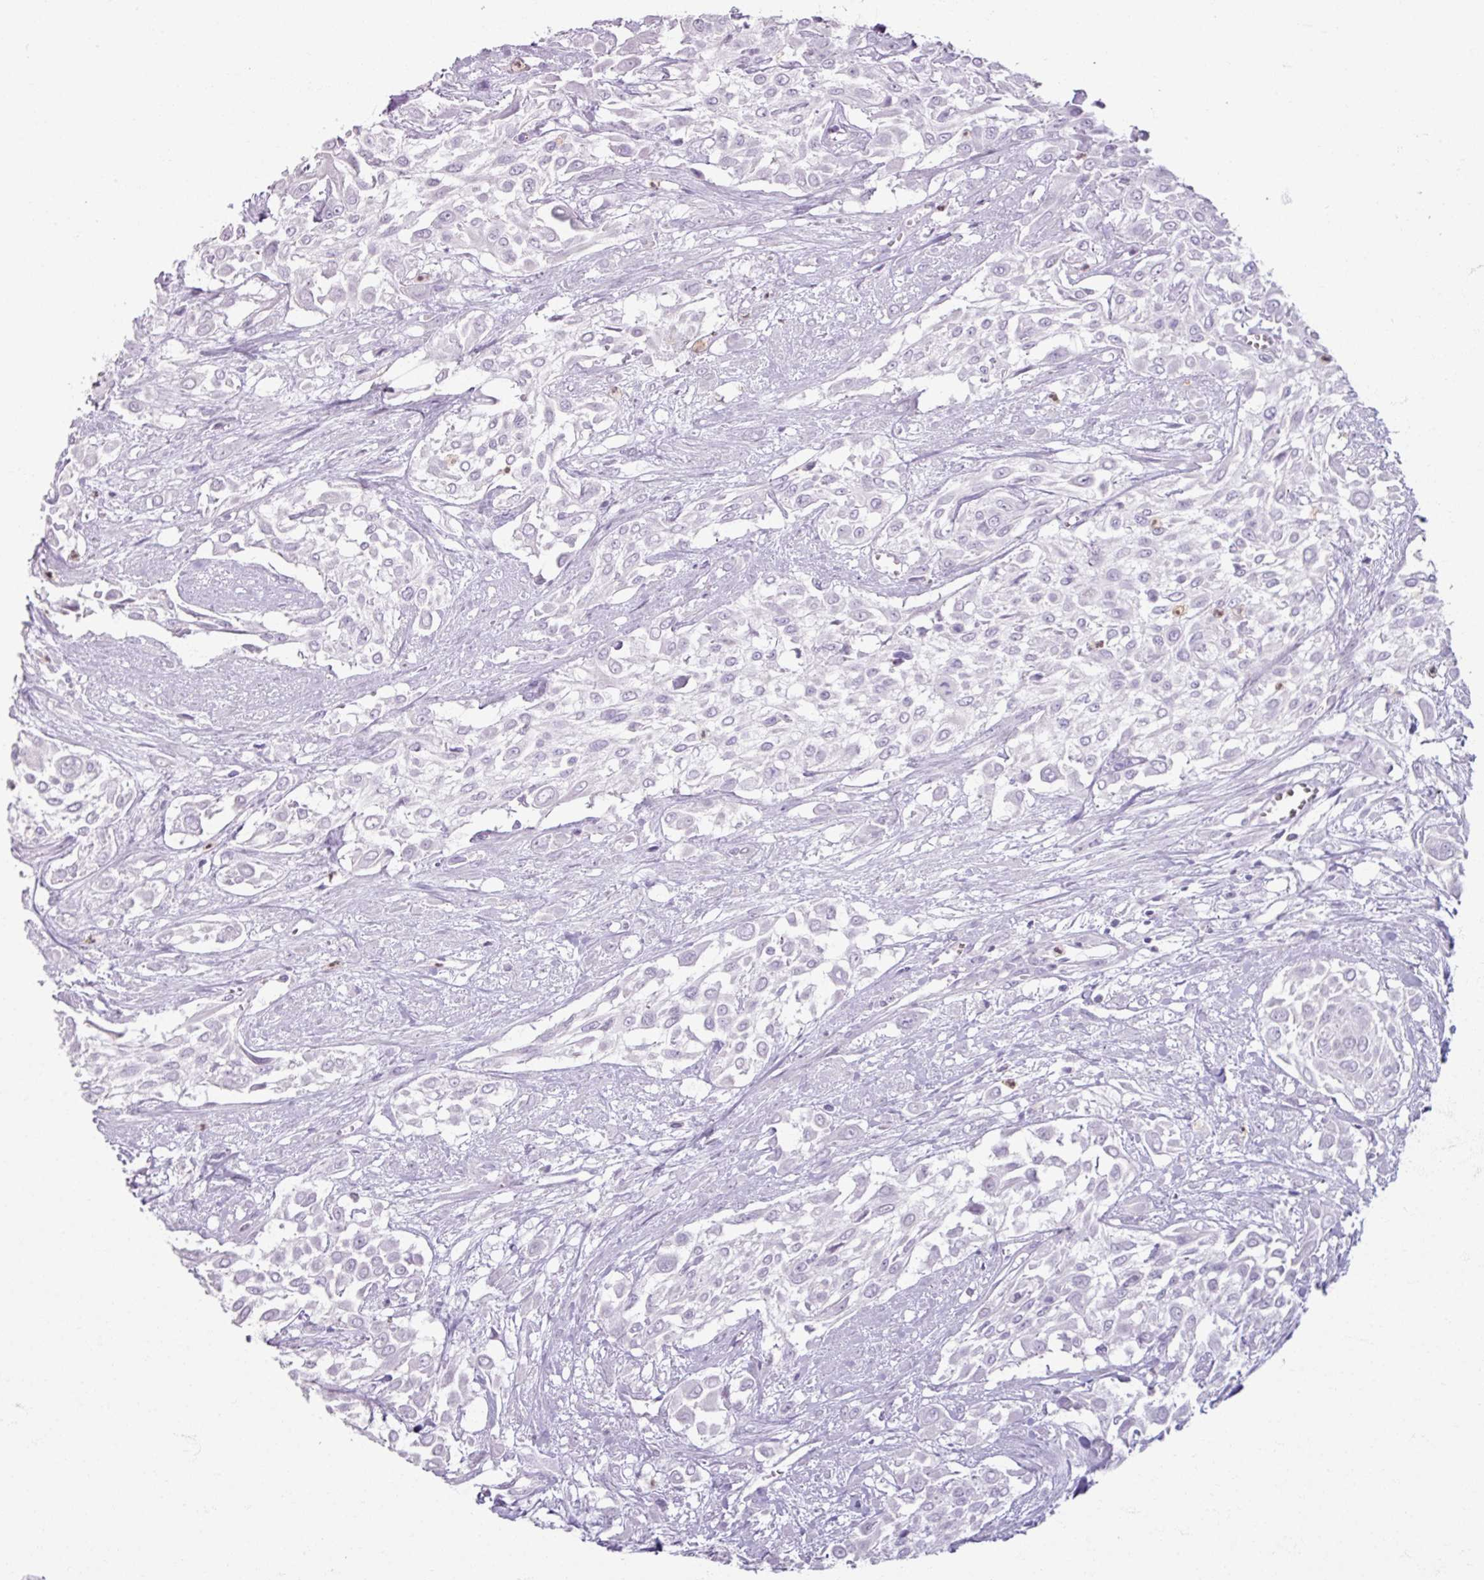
{"staining": {"intensity": "negative", "quantity": "none", "location": "none"}, "tissue": "urothelial cancer", "cell_type": "Tumor cells", "image_type": "cancer", "snomed": [{"axis": "morphology", "description": "Urothelial carcinoma, High grade"}, {"axis": "topography", "description": "Urinary bladder"}], "caption": "Protein analysis of urothelial carcinoma (high-grade) demonstrates no significant staining in tumor cells.", "gene": "ARG1", "patient": {"sex": "male", "age": 57}}